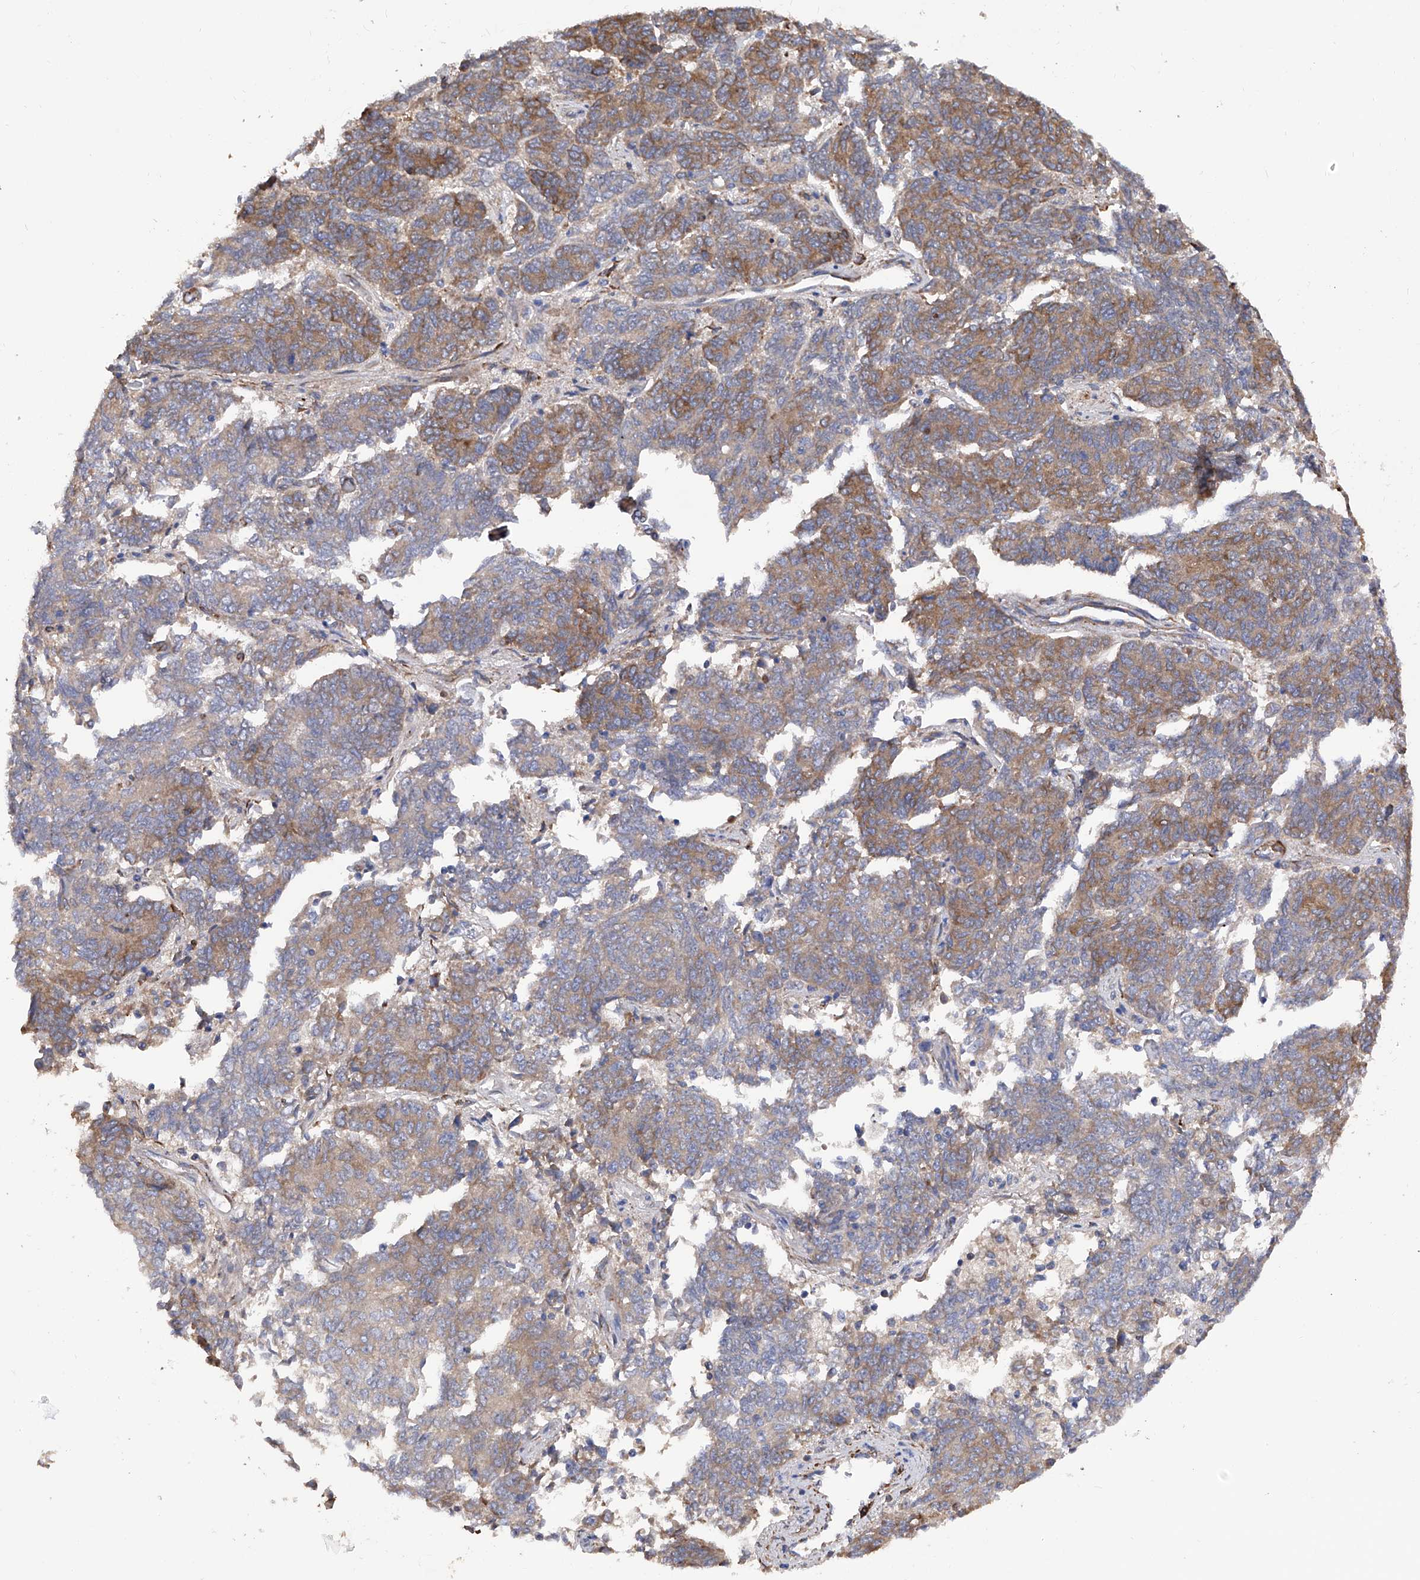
{"staining": {"intensity": "moderate", "quantity": ">75%", "location": "cytoplasmic/membranous"}, "tissue": "endometrial cancer", "cell_type": "Tumor cells", "image_type": "cancer", "snomed": [{"axis": "morphology", "description": "Adenocarcinoma, NOS"}, {"axis": "topography", "description": "Endometrium"}], "caption": "IHC image of human endometrial cancer stained for a protein (brown), which exhibits medium levels of moderate cytoplasmic/membranous expression in approximately >75% of tumor cells.", "gene": "INPP5B", "patient": {"sex": "female", "age": 80}}